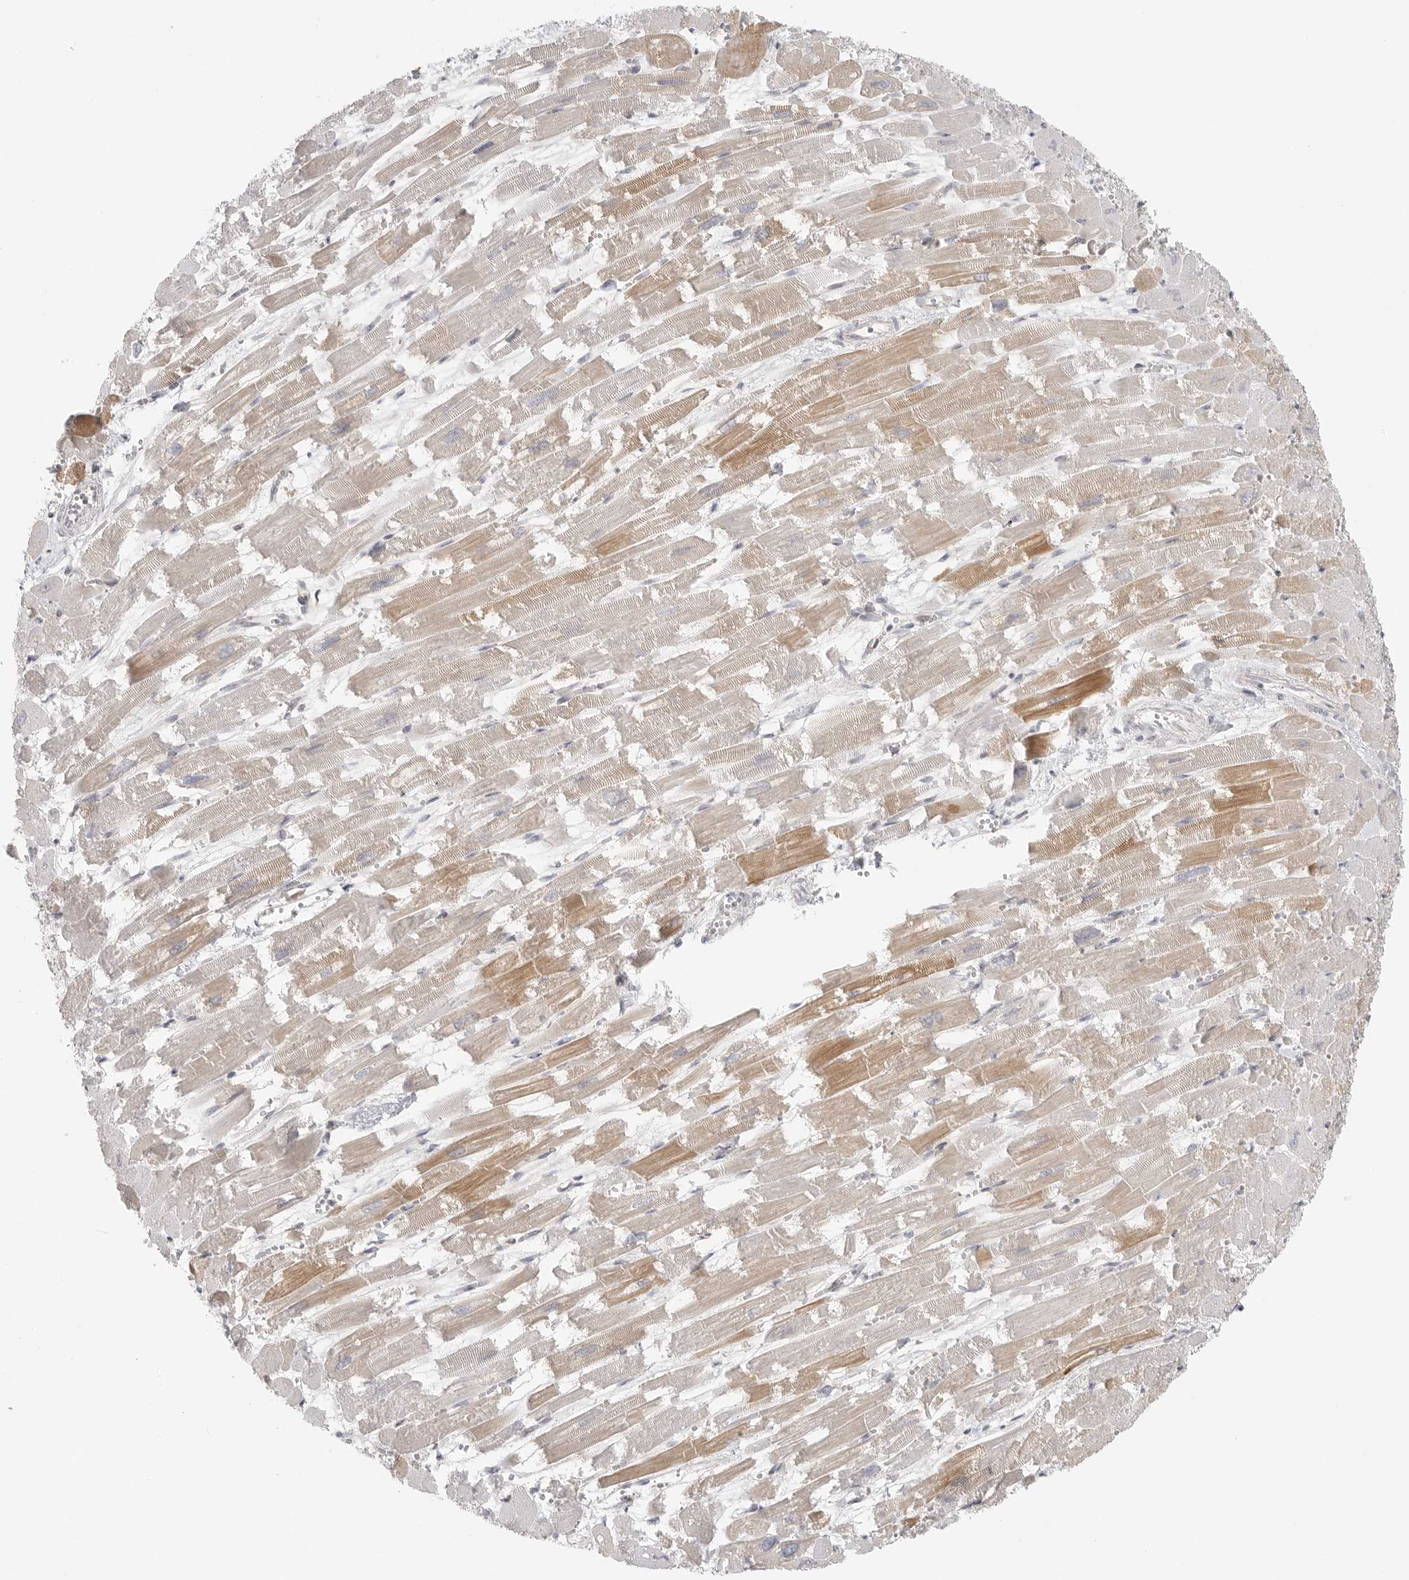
{"staining": {"intensity": "moderate", "quantity": "25%-75%", "location": "cytoplasmic/membranous"}, "tissue": "heart muscle", "cell_type": "Cardiomyocytes", "image_type": "normal", "snomed": [{"axis": "morphology", "description": "Normal tissue, NOS"}, {"axis": "topography", "description": "Heart"}], "caption": "Immunohistochemical staining of unremarkable heart muscle reveals moderate cytoplasmic/membranous protein expression in approximately 25%-75% of cardiomyocytes.", "gene": "HDAC6", "patient": {"sex": "male", "age": 54}}